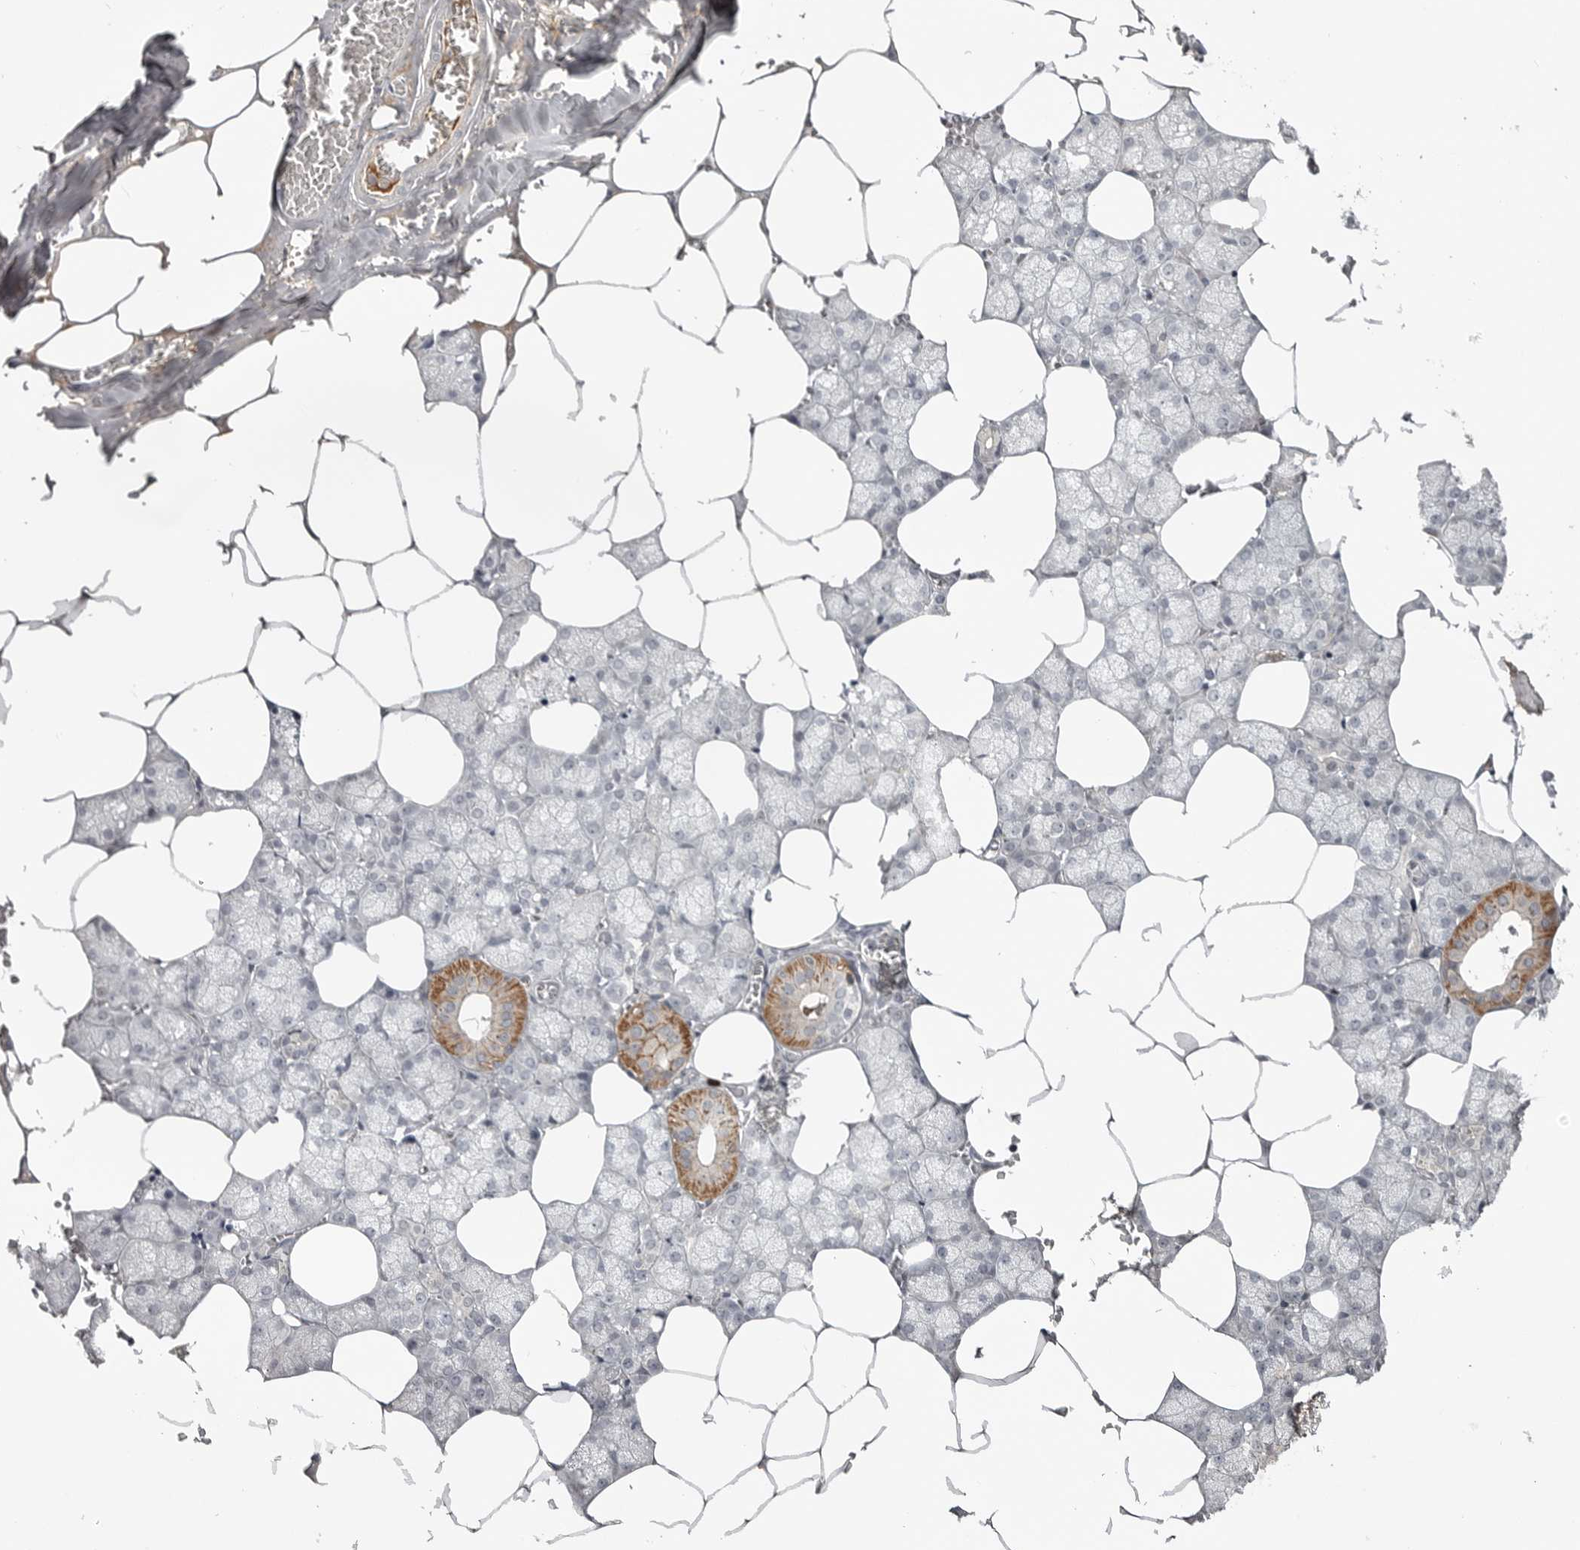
{"staining": {"intensity": "moderate", "quantity": "<25%", "location": "cytoplasmic/membranous"}, "tissue": "salivary gland", "cell_type": "Glandular cells", "image_type": "normal", "snomed": [{"axis": "morphology", "description": "Normal tissue, NOS"}, {"axis": "topography", "description": "Salivary gland"}], "caption": "Protein positivity by IHC displays moderate cytoplasmic/membranous expression in about <25% of glandular cells in unremarkable salivary gland.", "gene": "ZNF277", "patient": {"sex": "male", "age": 62}}